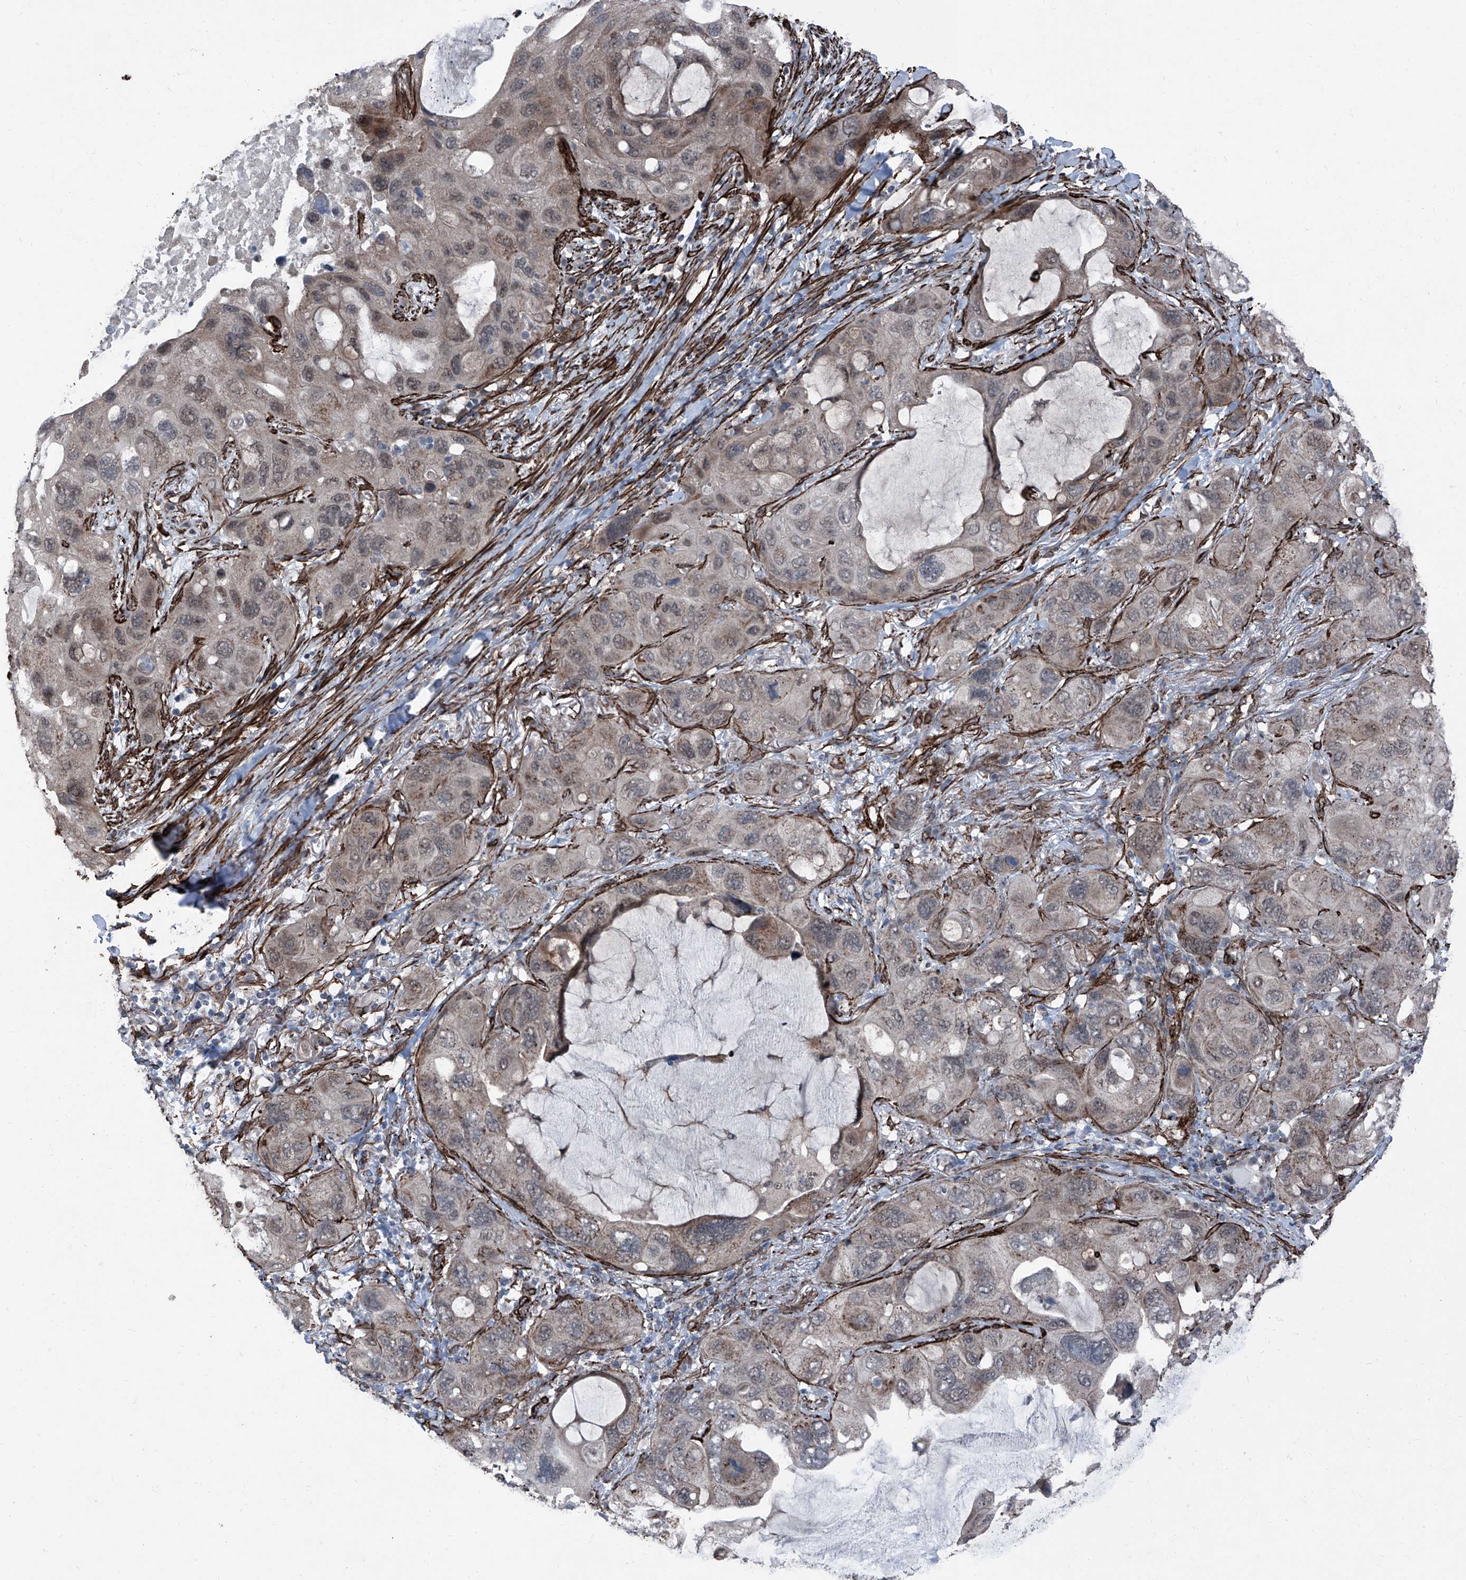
{"staining": {"intensity": "negative", "quantity": "none", "location": "none"}, "tissue": "lung cancer", "cell_type": "Tumor cells", "image_type": "cancer", "snomed": [{"axis": "morphology", "description": "Squamous cell carcinoma, NOS"}, {"axis": "topography", "description": "Lung"}], "caption": "Immunohistochemical staining of human lung cancer (squamous cell carcinoma) displays no significant staining in tumor cells.", "gene": "COA7", "patient": {"sex": "female", "age": 73}}